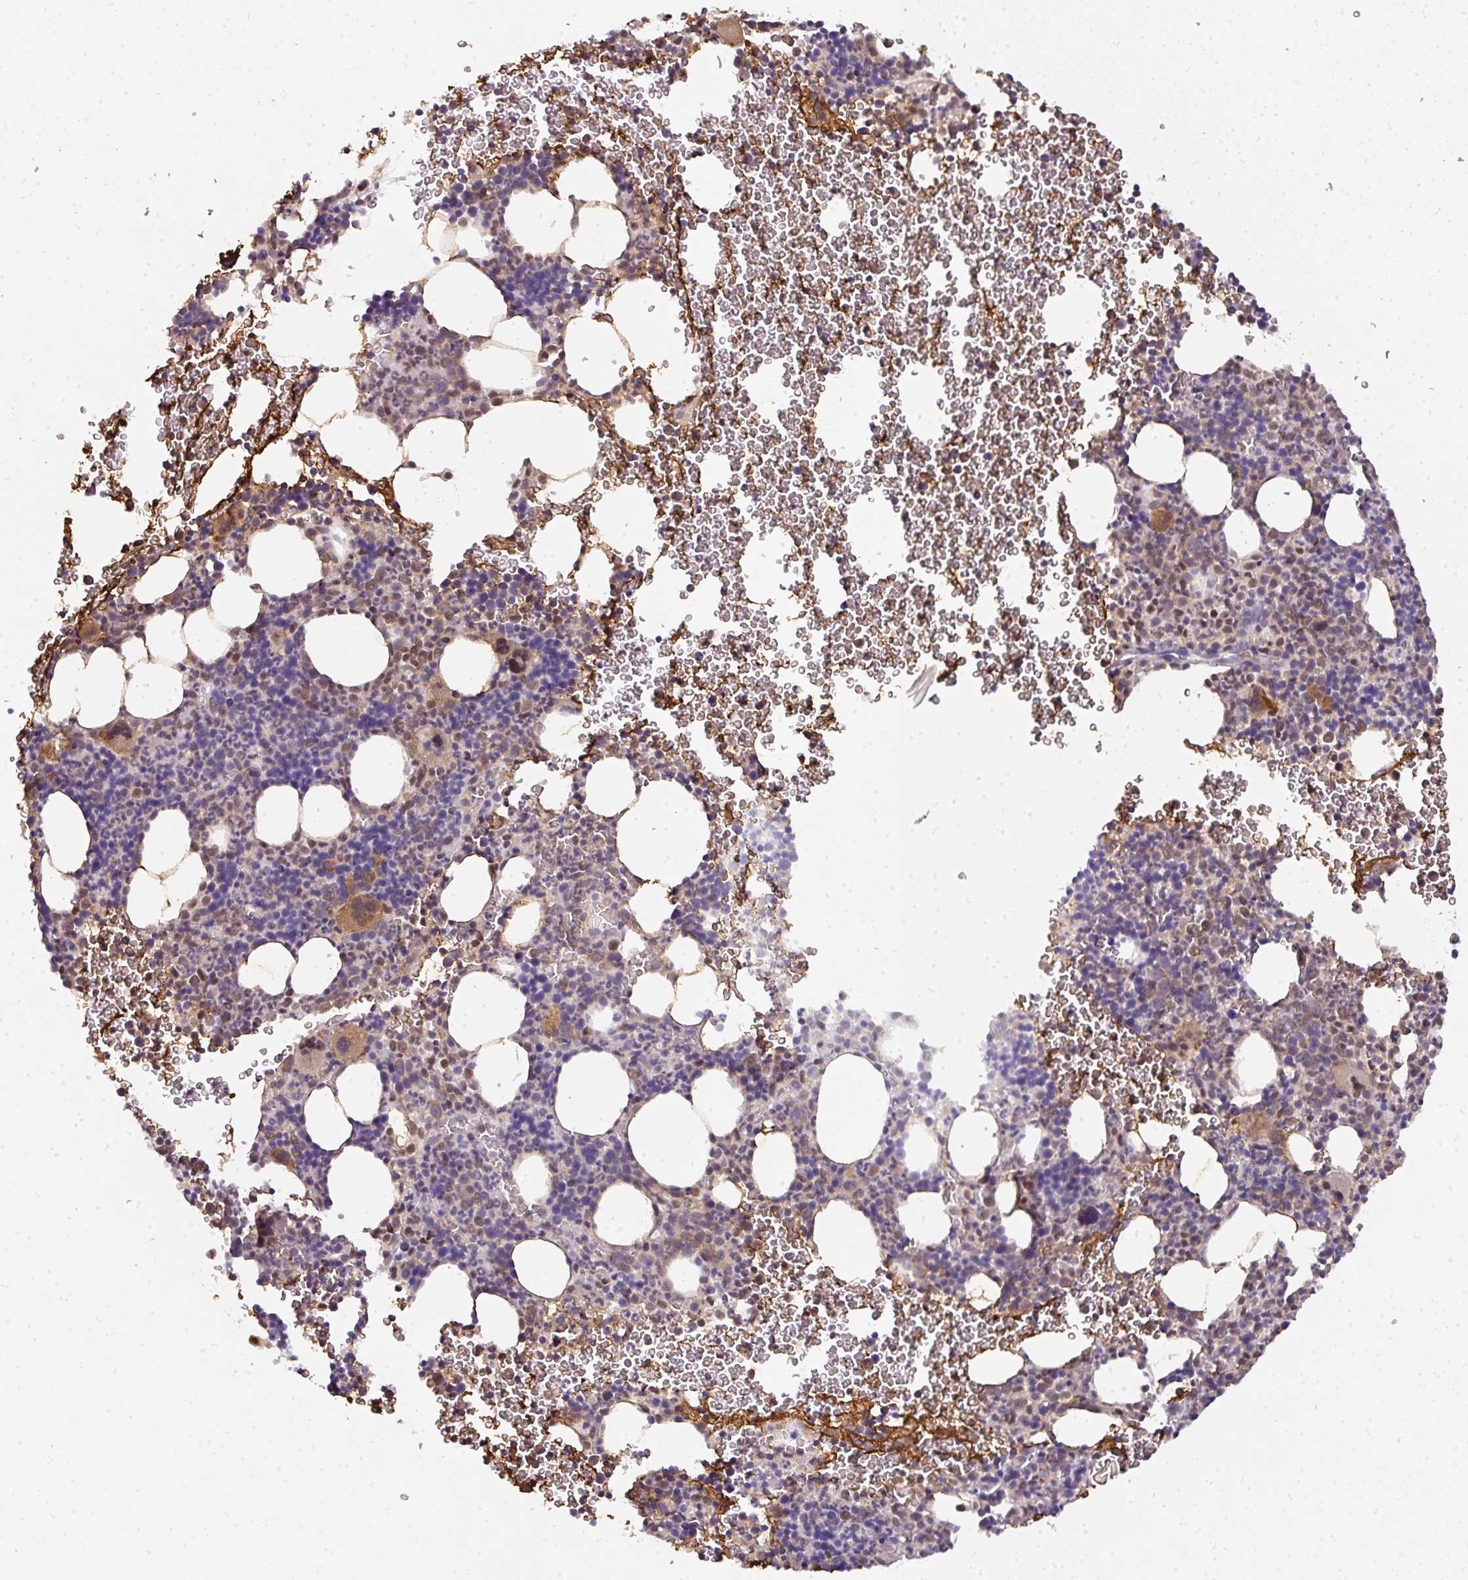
{"staining": {"intensity": "moderate", "quantity": "<25%", "location": "cytoplasmic/membranous,nuclear"}, "tissue": "bone marrow", "cell_type": "Hematopoietic cells", "image_type": "normal", "snomed": [{"axis": "morphology", "description": "Normal tissue, NOS"}, {"axis": "topography", "description": "Bone marrow"}], "caption": "A low amount of moderate cytoplasmic/membranous,nuclear staining is present in about <25% of hematopoietic cells in unremarkable bone marrow. (IHC, brightfield microscopy, high magnification).", "gene": "RANBP9", "patient": {"sex": "male", "age": 61}}